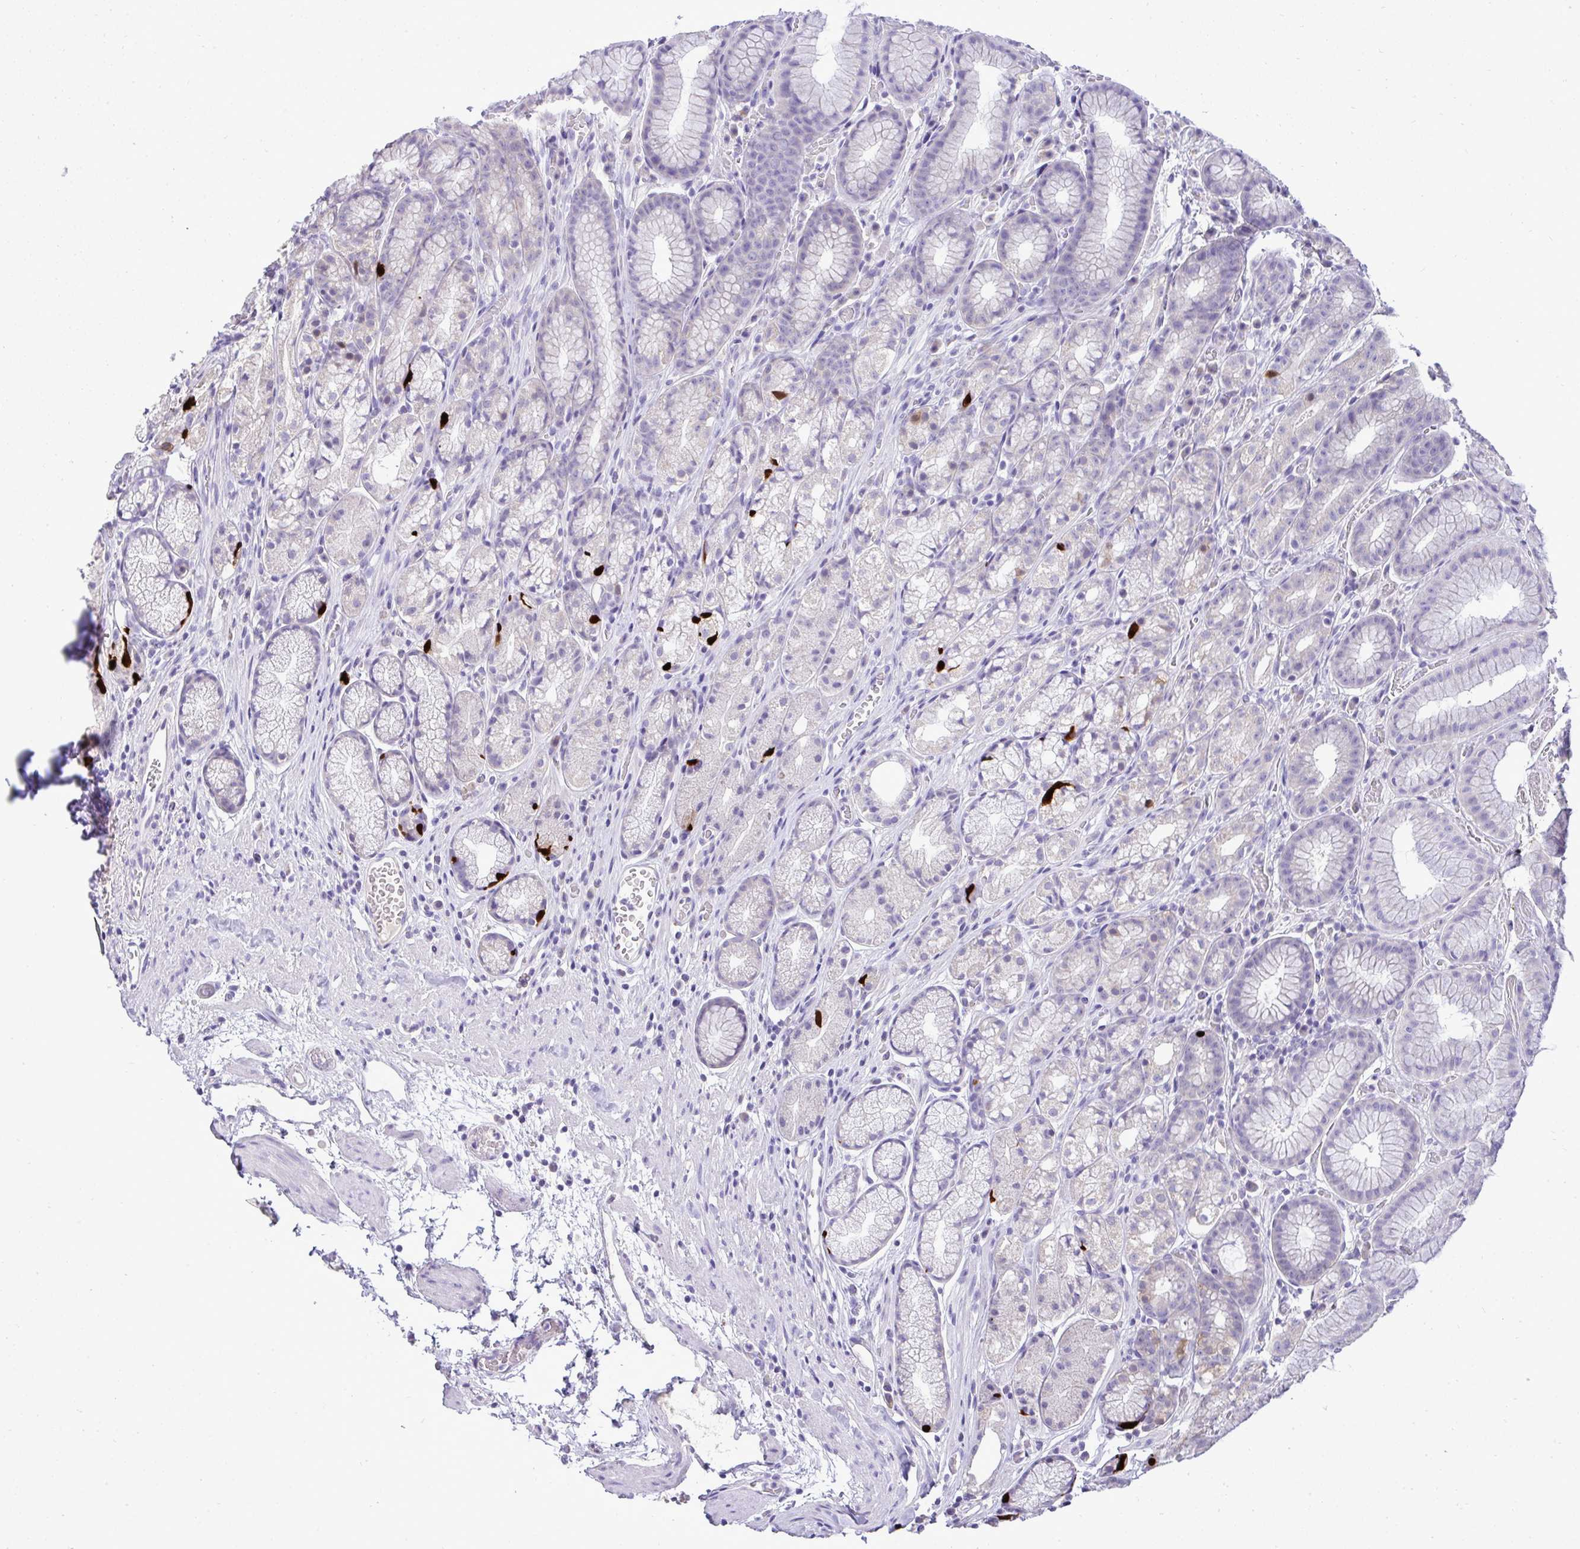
{"staining": {"intensity": "strong", "quantity": "<25%", "location": "cytoplasmic/membranous"}, "tissue": "stomach", "cell_type": "Glandular cells", "image_type": "normal", "snomed": [{"axis": "morphology", "description": "Normal tissue, NOS"}, {"axis": "topography", "description": "Smooth muscle"}, {"axis": "topography", "description": "Stomach"}], "caption": "Normal stomach exhibits strong cytoplasmic/membranous positivity in approximately <25% of glandular cells, visualized by immunohistochemistry.", "gene": "ST8SIA2", "patient": {"sex": "male", "age": 70}}